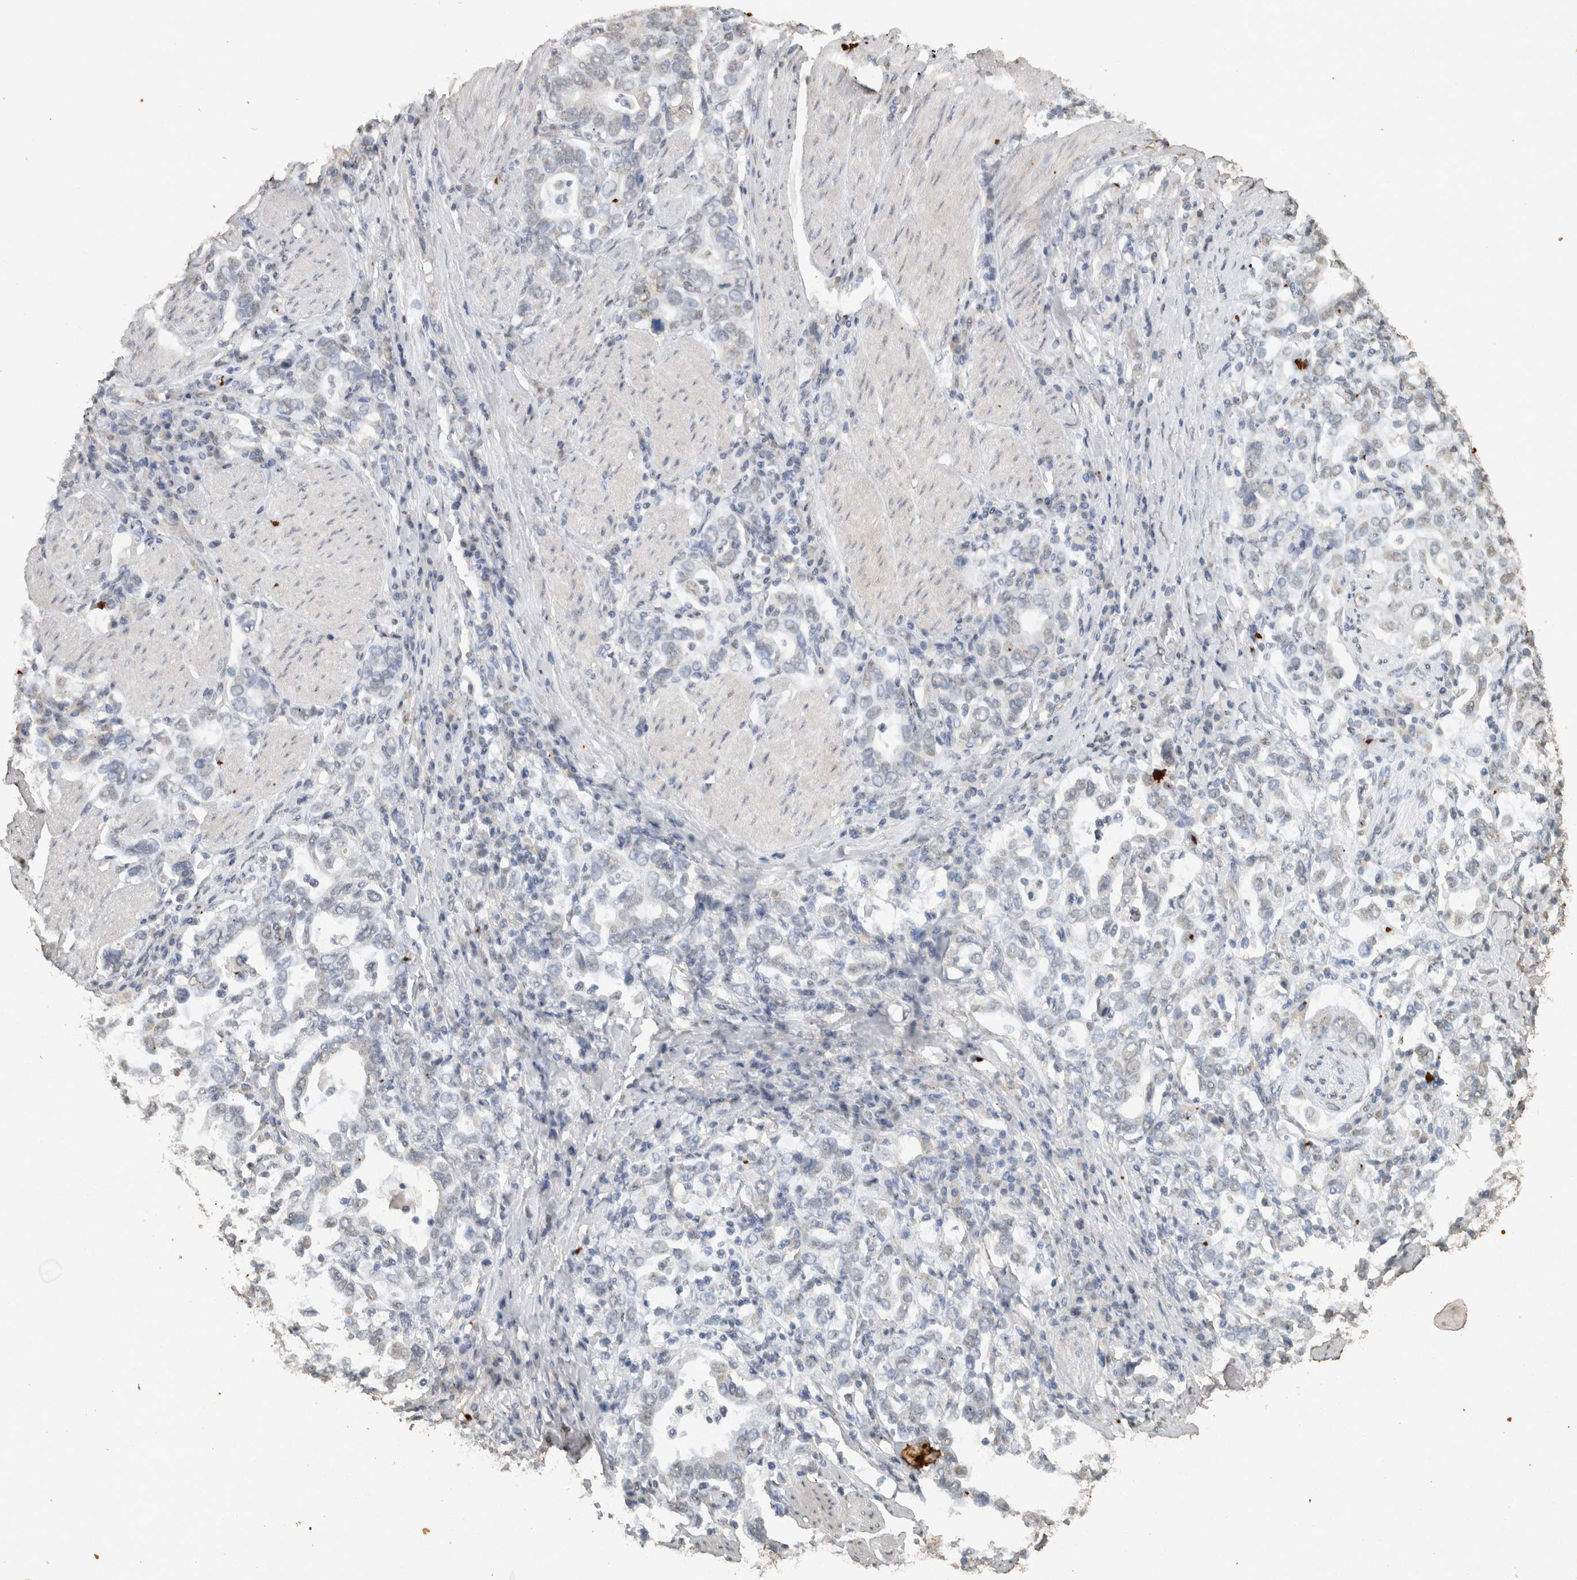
{"staining": {"intensity": "negative", "quantity": "none", "location": "none"}, "tissue": "stomach cancer", "cell_type": "Tumor cells", "image_type": "cancer", "snomed": [{"axis": "morphology", "description": "Adenocarcinoma, NOS"}, {"axis": "topography", "description": "Stomach, upper"}], "caption": "Immunohistochemistry (IHC) of stomach cancer (adenocarcinoma) shows no staining in tumor cells.", "gene": "HAND2", "patient": {"sex": "male", "age": 62}}